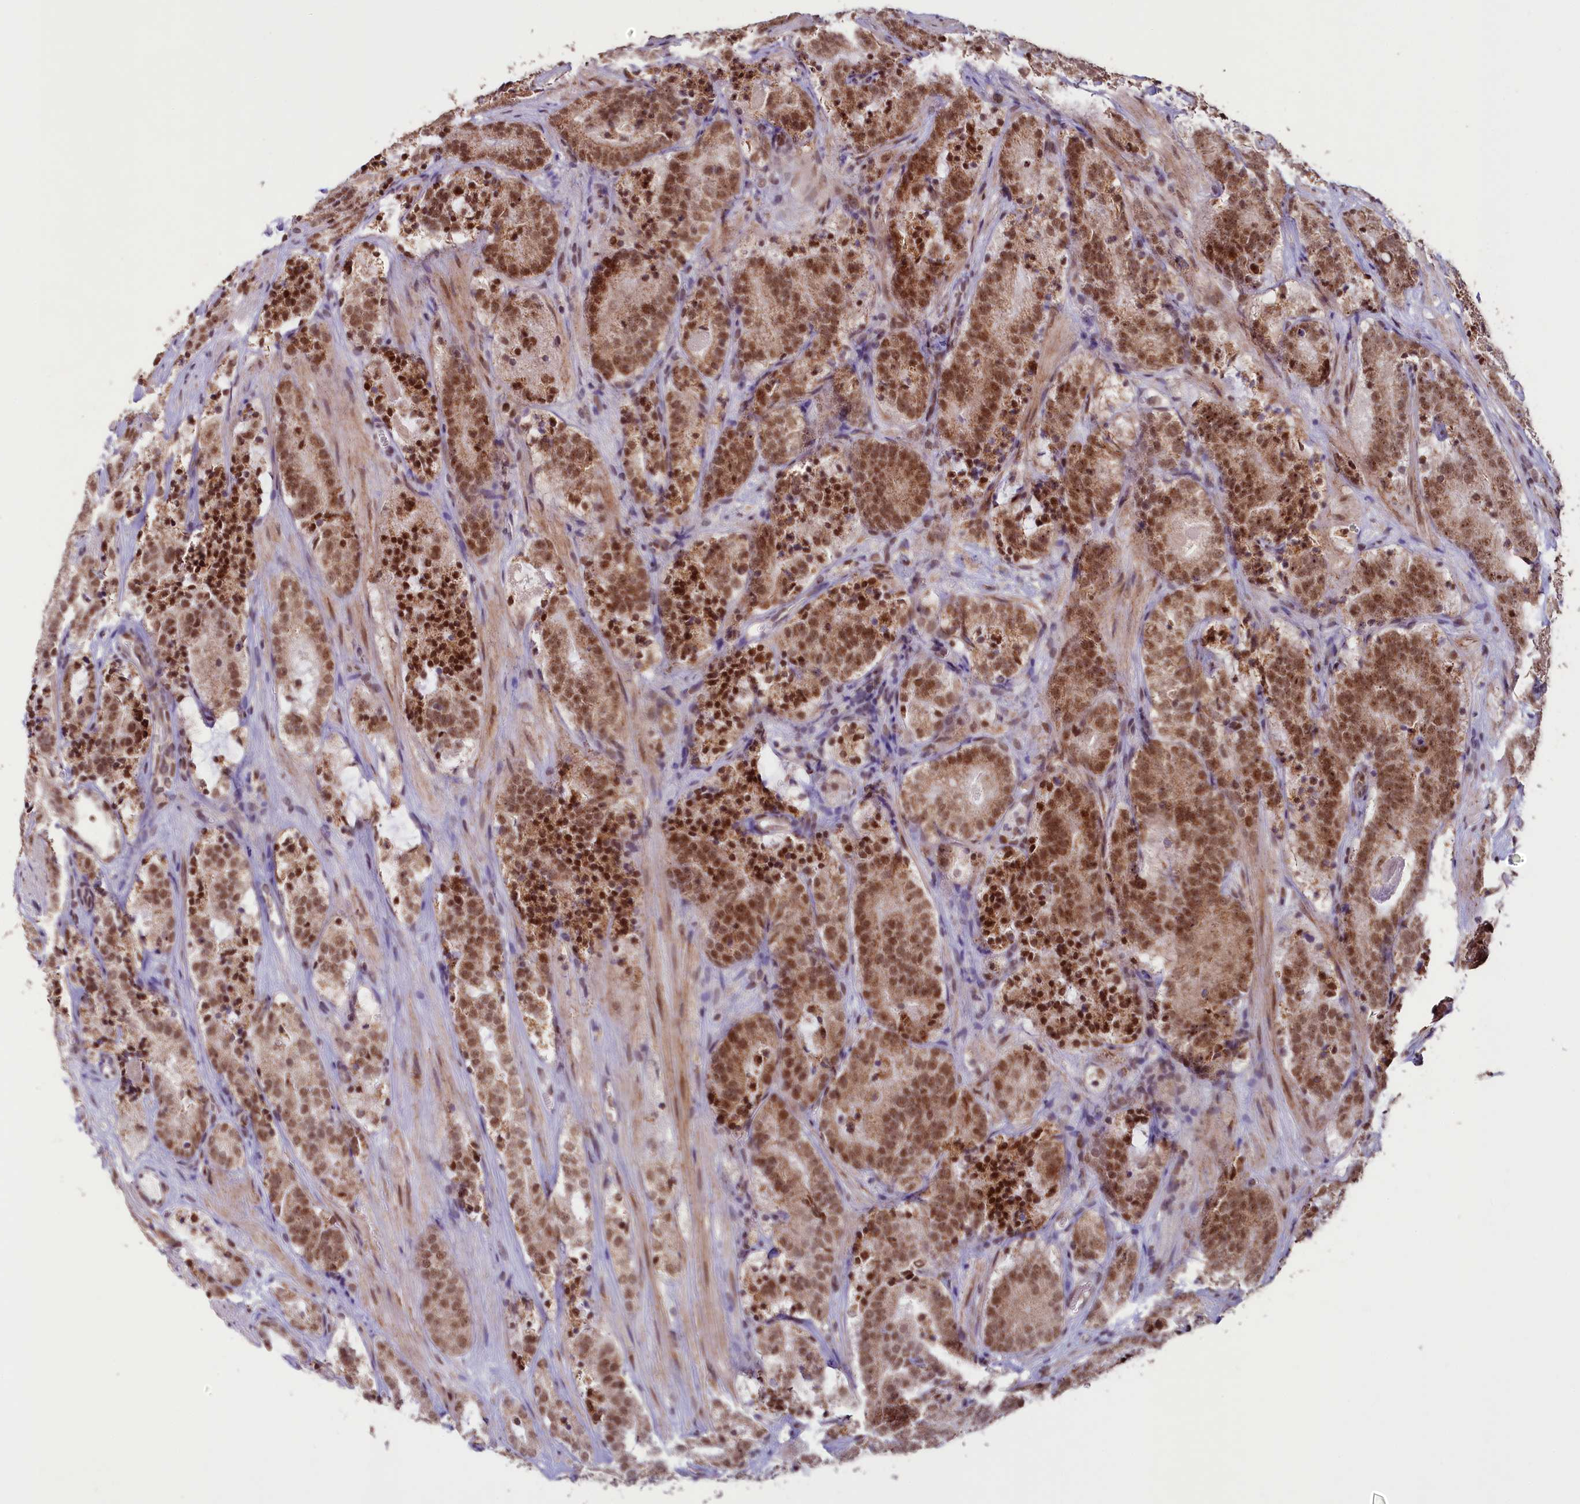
{"staining": {"intensity": "strong", "quantity": ">75%", "location": "cytoplasmic/membranous,nuclear"}, "tissue": "prostate cancer", "cell_type": "Tumor cells", "image_type": "cancer", "snomed": [{"axis": "morphology", "description": "Adenocarcinoma, High grade"}, {"axis": "topography", "description": "Prostate"}], "caption": "Protein staining of adenocarcinoma (high-grade) (prostate) tissue demonstrates strong cytoplasmic/membranous and nuclear positivity in about >75% of tumor cells. The protein is stained brown, and the nuclei are stained in blue (DAB IHC with brightfield microscopy, high magnification).", "gene": "PDE6D", "patient": {"sex": "male", "age": 57}}